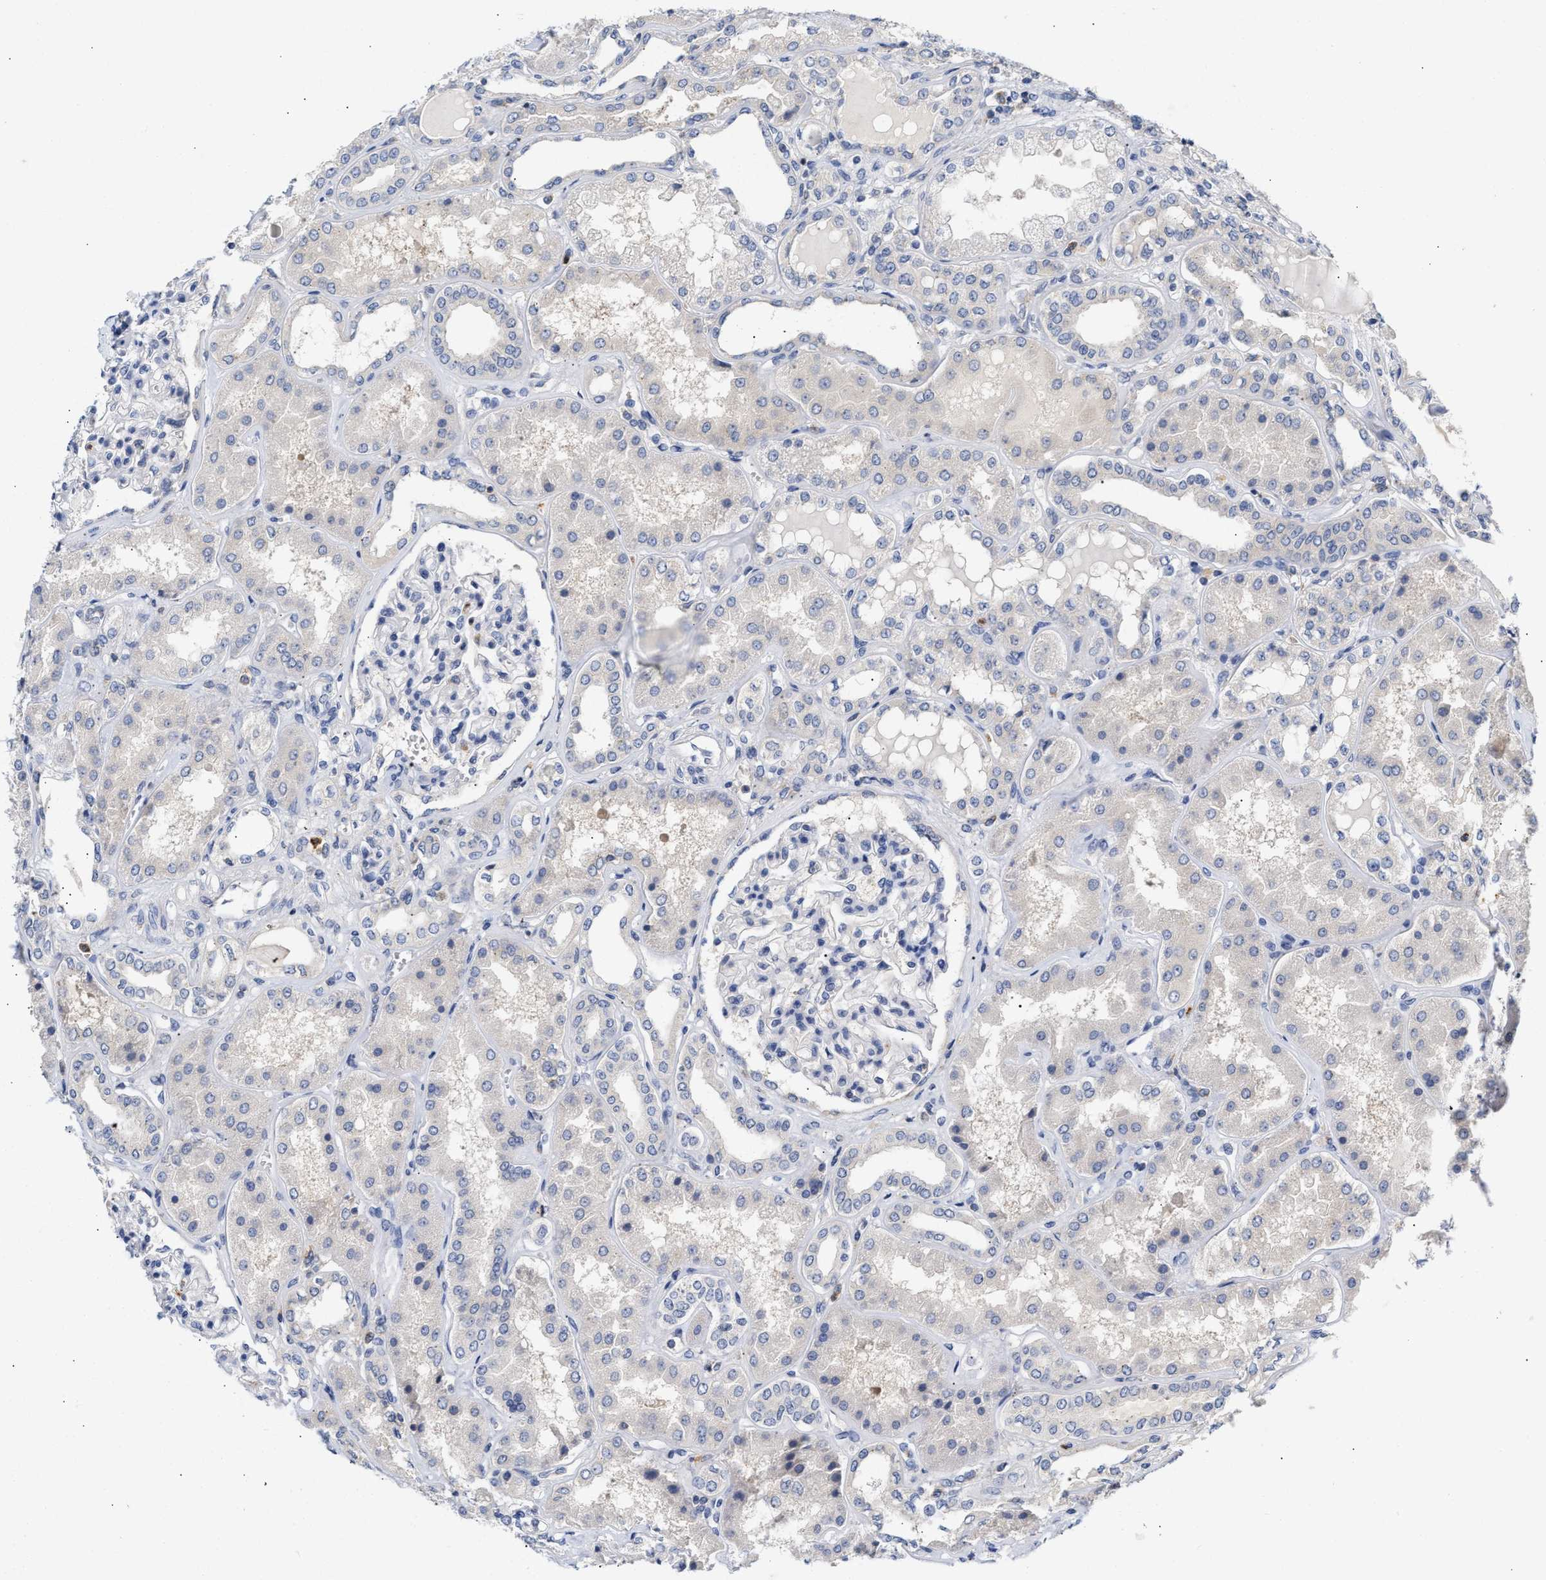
{"staining": {"intensity": "negative", "quantity": "none", "location": "none"}, "tissue": "kidney", "cell_type": "Cells in glomeruli", "image_type": "normal", "snomed": [{"axis": "morphology", "description": "Normal tissue, NOS"}, {"axis": "topography", "description": "Kidney"}], "caption": "A high-resolution photomicrograph shows immunohistochemistry (IHC) staining of normal kidney, which reveals no significant staining in cells in glomeruli.", "gene": "TRIM50", "patient": {"sex": "female", "age": 56}}